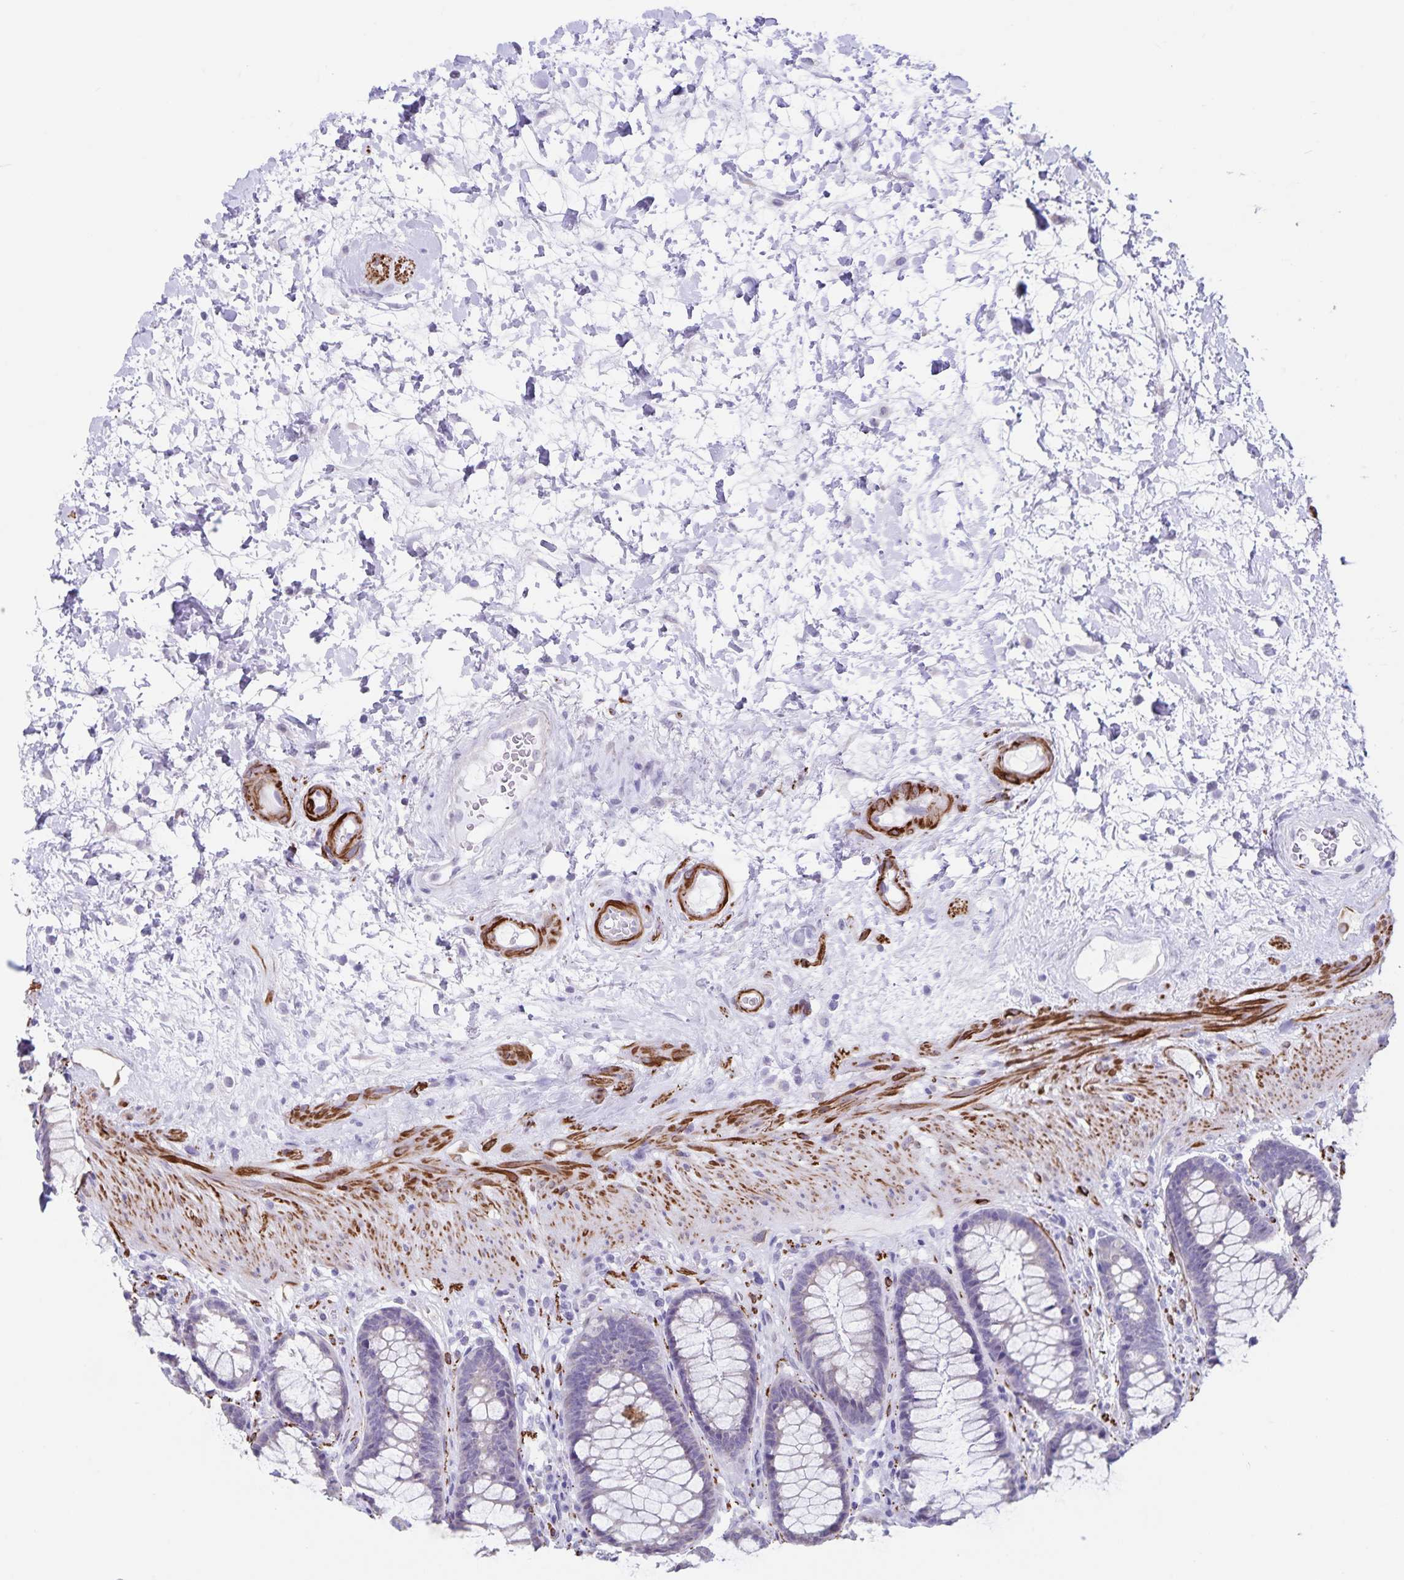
{"staining": {"intensity": "negative", "quantity": "none", "location": "none"}, "tissue": "rectum", "cell_type": "Glandular cells", "image_type": "normal", "snomed": [{"axis": "morphology", "description": "Normal tissue, NOS"}, {"axis": "topography", "description": "Rectum"}], "caption": "Glandular cells are negative for protein expression in normal human rectum. (DAB (3,3'-diaminobenzidine) immunohistochemistry visualized using brightfield microscopy, high magnification).", "gene": "SYNM", "patient": {"sex": "male", "age": 72}}